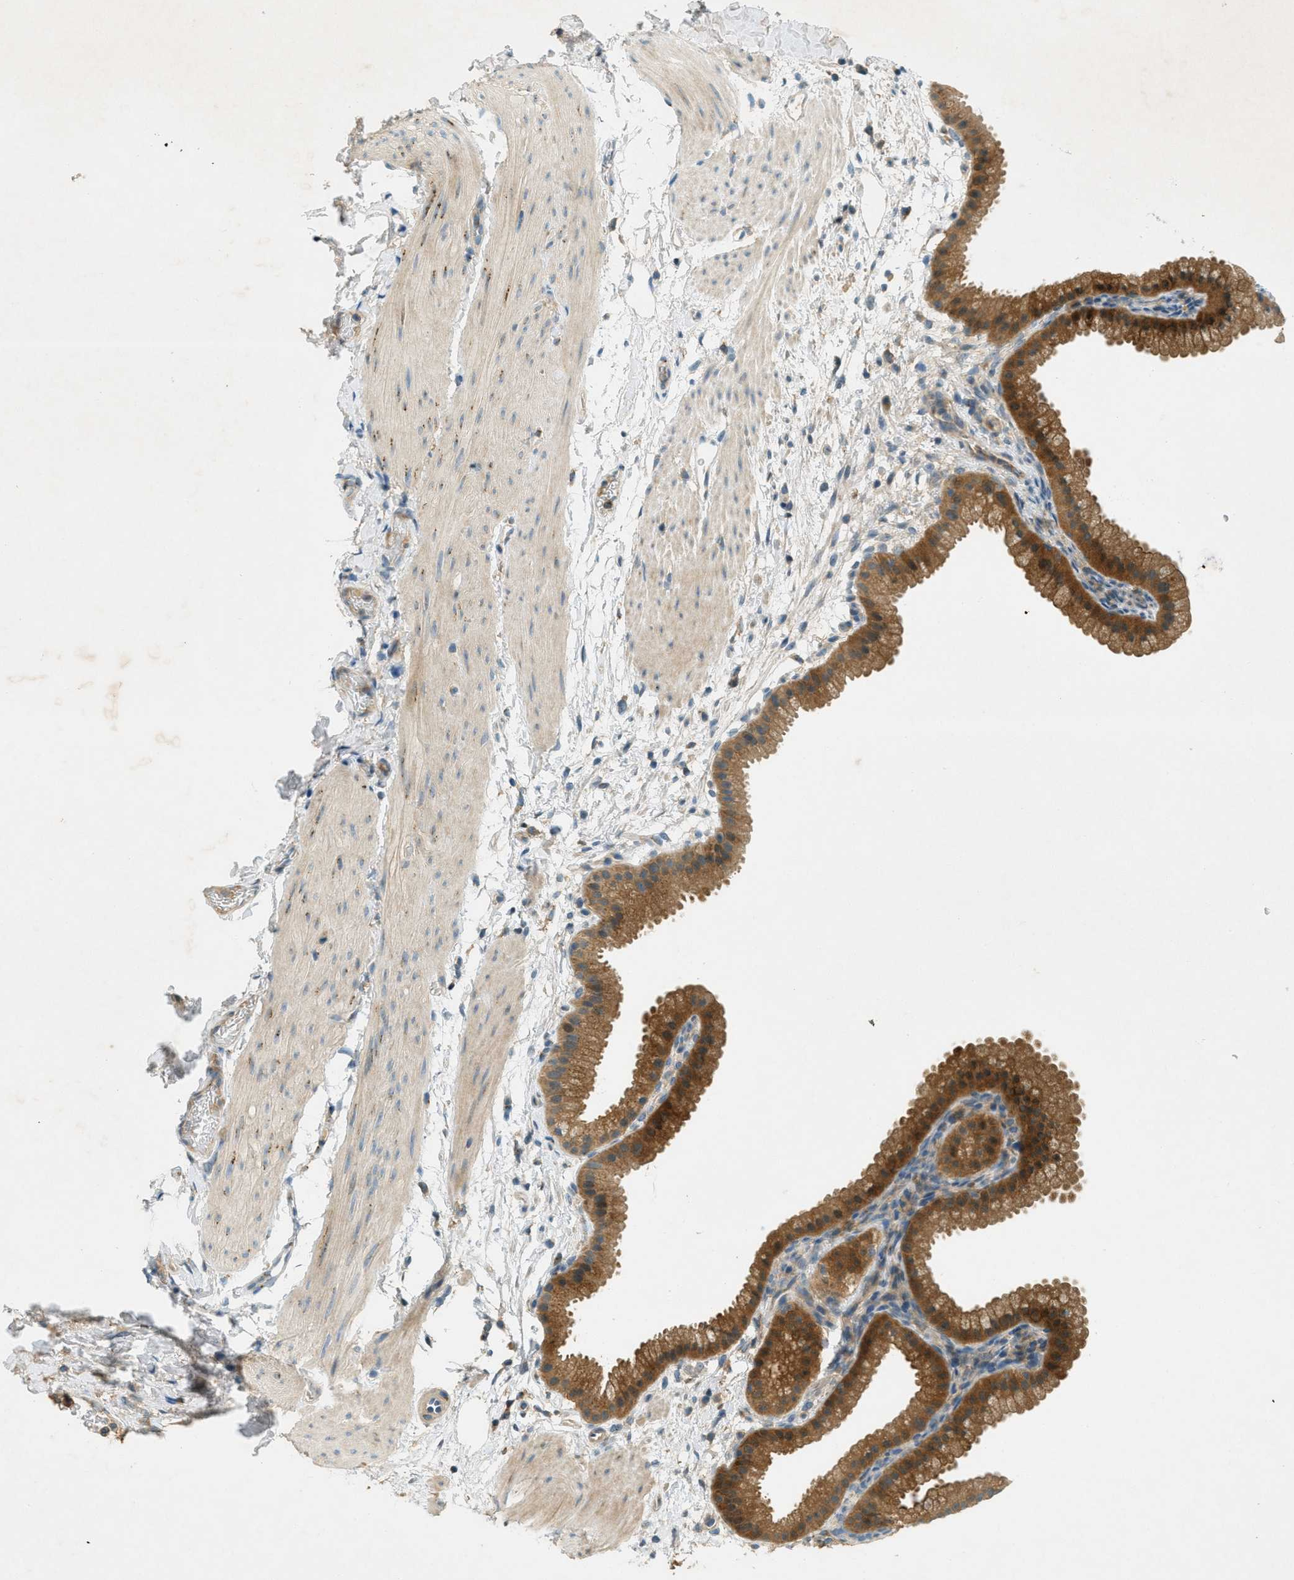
{"staining": {"intensity": "strong", "quantity": ">75%", "location": "cytoplasmic/membranous"}, "tissue": "gallbladder", "cell_type": "Glandular cells", "image_type": "normal", "snomed": [{"axis": "morphology", "description": "Normal tissue, NOS"}, {"axis": "topography", "description": "Gallbladder"}], "caption": "The photomicrograph demonstrates a brown stain indicating the presence of a protein in the cytoplasmic/membranous of glandular cells in gallbladder.", "gene": "NUDT4B", "patient": {"sex": "female", "age": 64}}